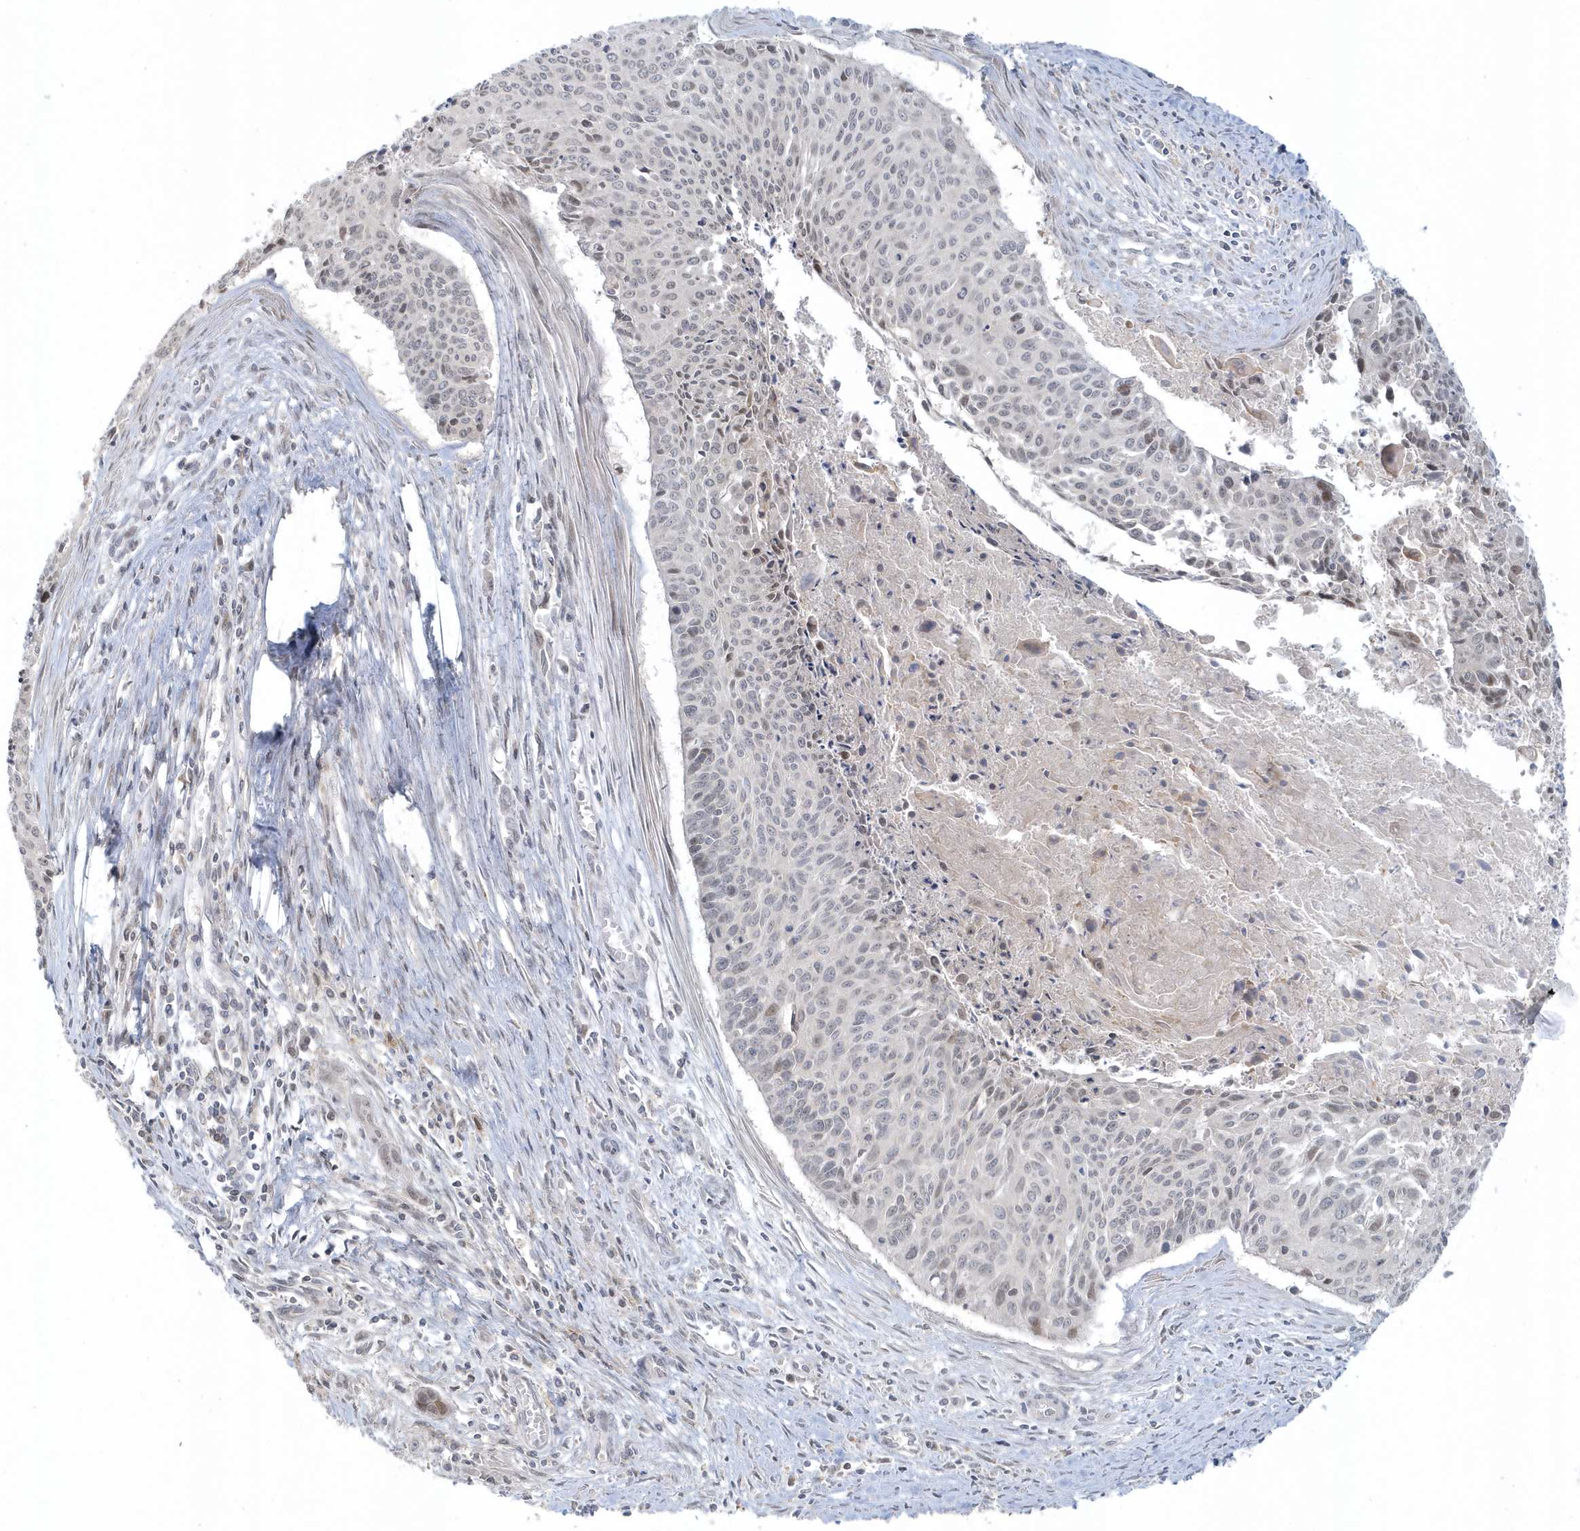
{"staining": {"intensity": "negative", "quantity": "none", "location": "none"}, "tissue": "cervical cancer", "cell_type": "Tumor cells", "image_type": "cancer", "snomed": [{"axis": "morphology", "description": "Squamous cell carcinoma, NOS"}, {"axis": "topography", "description": "Cervix"}], "caption": "DAB immunohistochemical staining of human cervical cancer (squamous cell carcinoma) shows no significant staining in tumor cells.", "gene": "BLTP3A", "patient": {"sex": "female", "age": 55}}